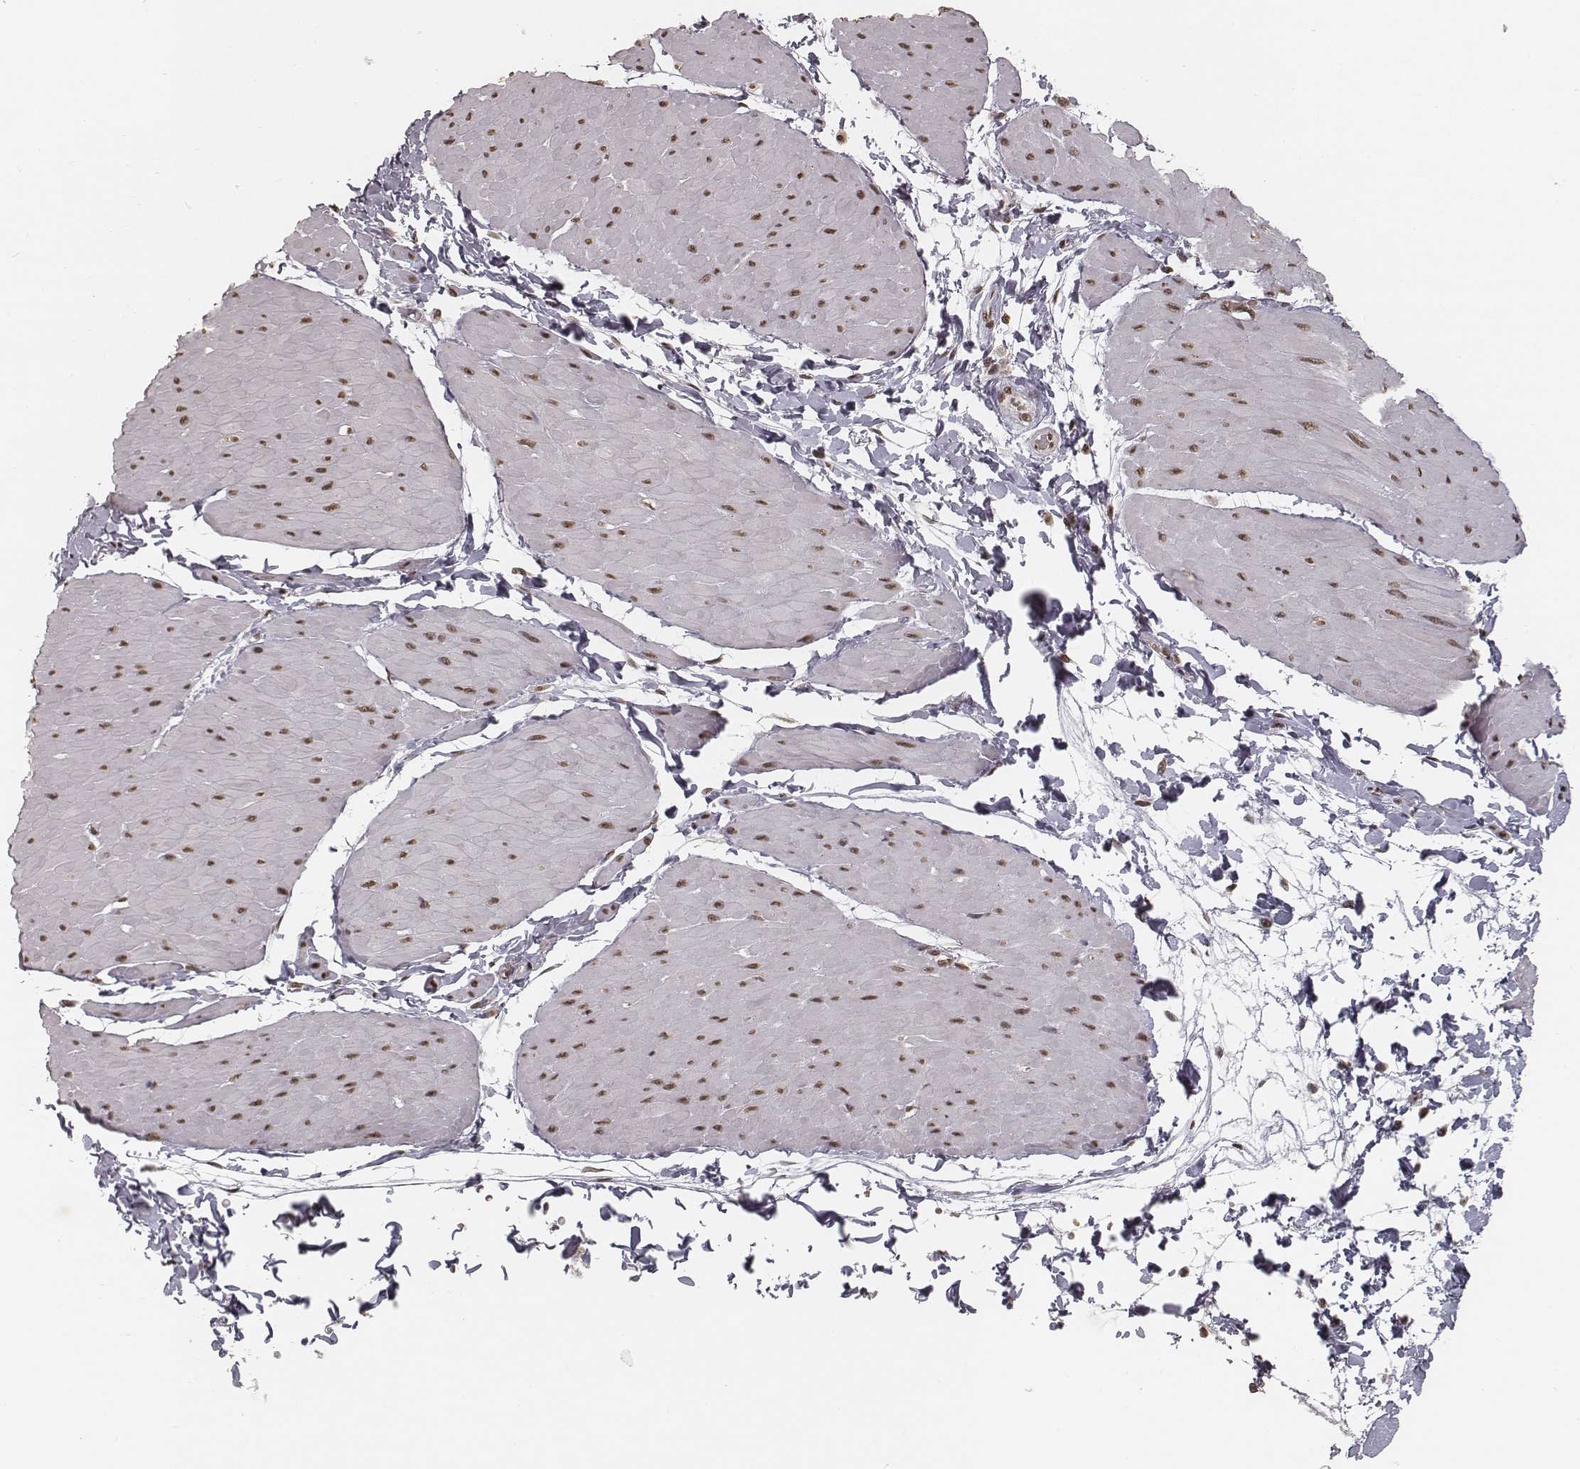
{"staining": {"intensity": "weak", "quantity": ">75%", "location": "nuclear"}, "tissue": "adipose tissue", "cell_type": "Adipocytes", "image_type": "normal", "snomed": [{"axis": "morphology", "description": "Normal tissue, NOS"}, {"axis": "topography", "description": "Smooth muscle"}, {"axis": "topography", "description": "Peripheral nerve tissue"}], "caption": "IHC photomicrograph of benign adipose tissue stained for a protein (brown), which demonstrates low levels of weak nuclear staining in approximately >75% of adipocytes.", "gene": "HMGA2", "patient": {"sex": "male", "age": 58}}